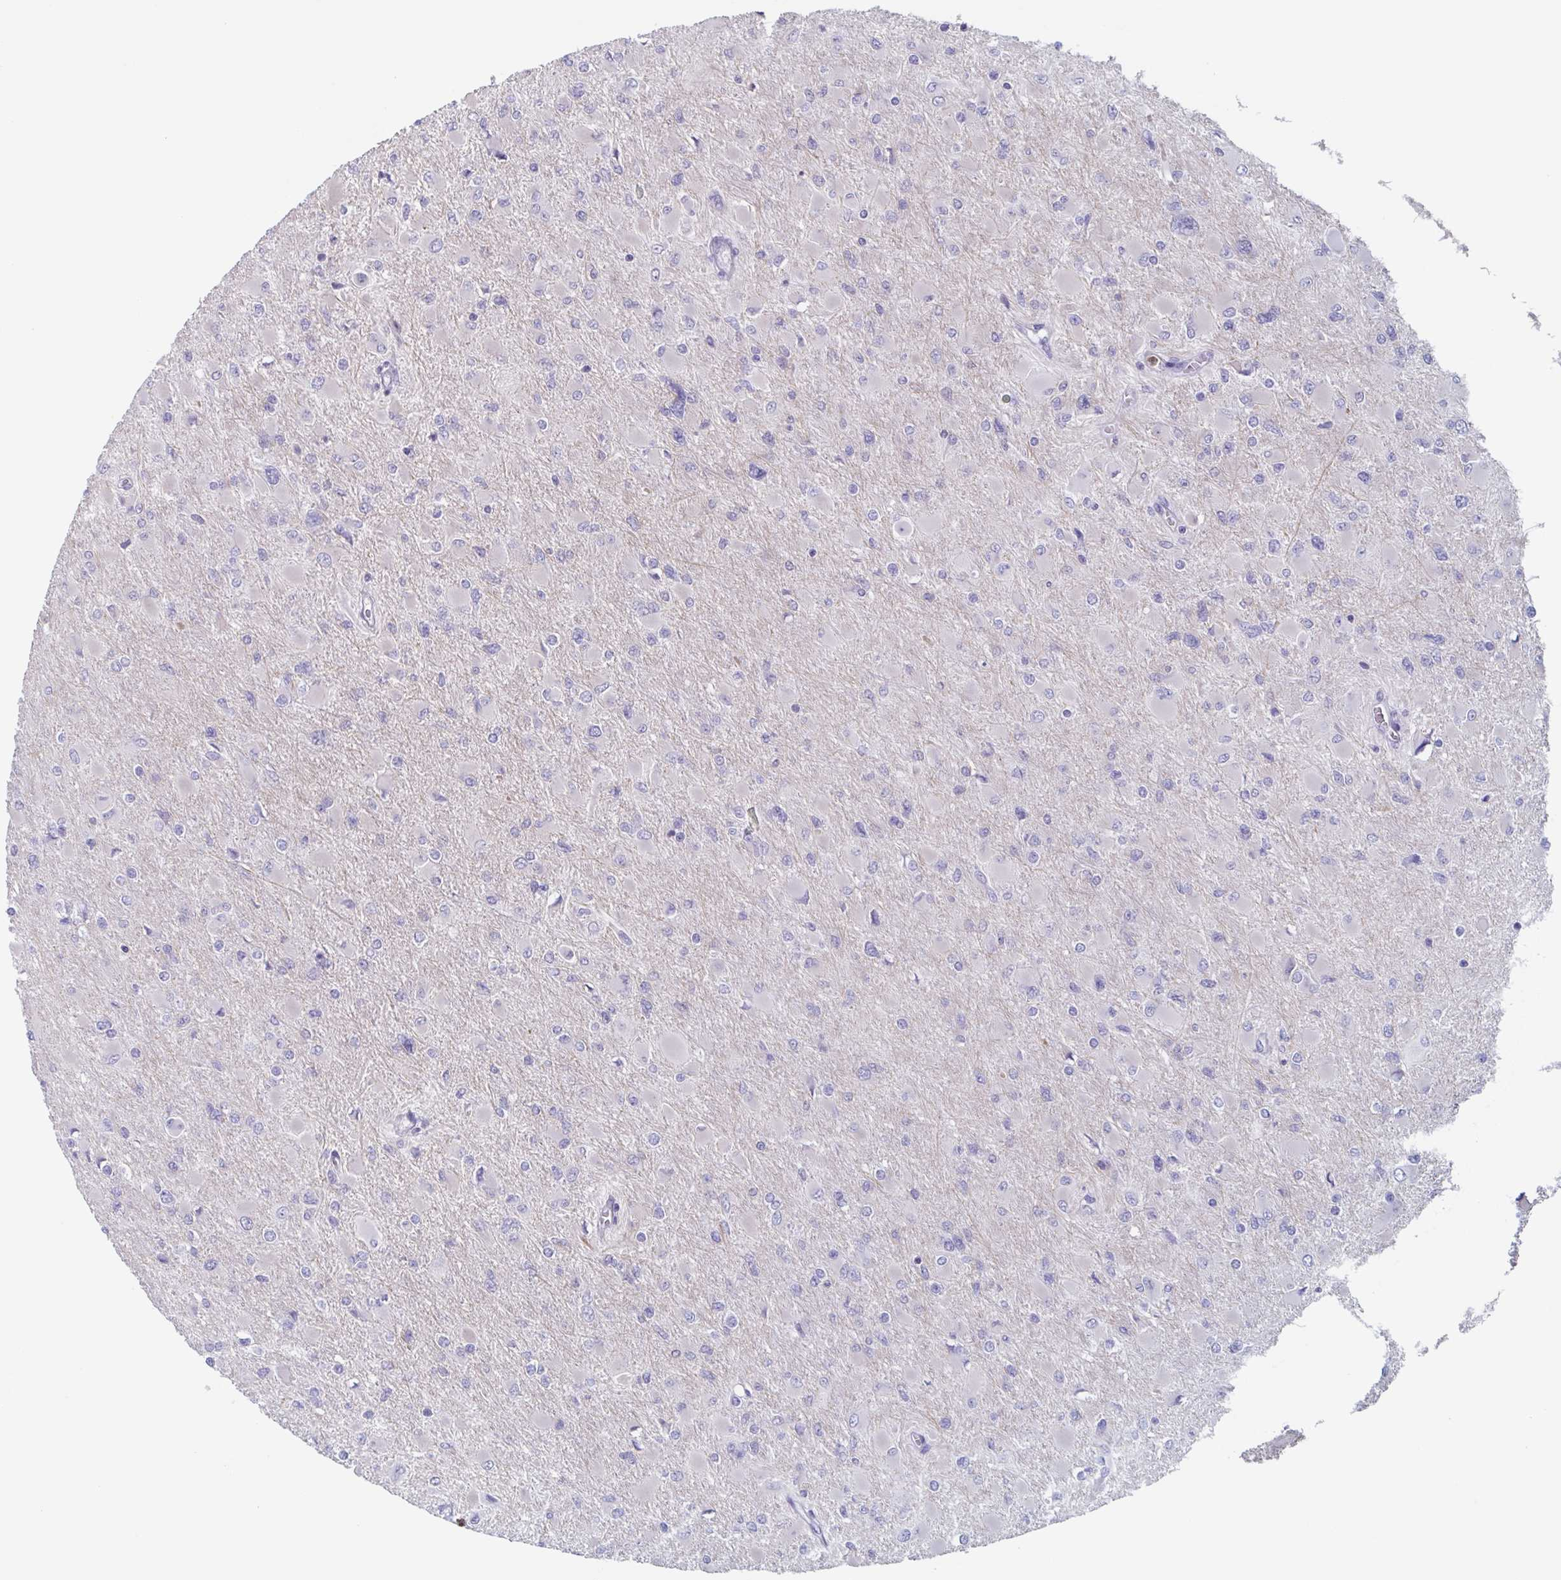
{"staining": {"intensity": "negative", "quantity": "none", "location": "none"}, "tissue": "glioma", "cell_type": "Tumor cells", "image_type": "cancer", "snomed": [{"axis": "morphology", "description": "Glioma, malignant, High grade"}, {"axis": "topography", "description": "Cerebral cortex"}], "caption": "This is an immunohistochemistry histopathology image of human malignant high-grade glioma. There is no staining in tumor cells.", "gene": "BPI", "patient": {"sex": "female", "age": 36}}